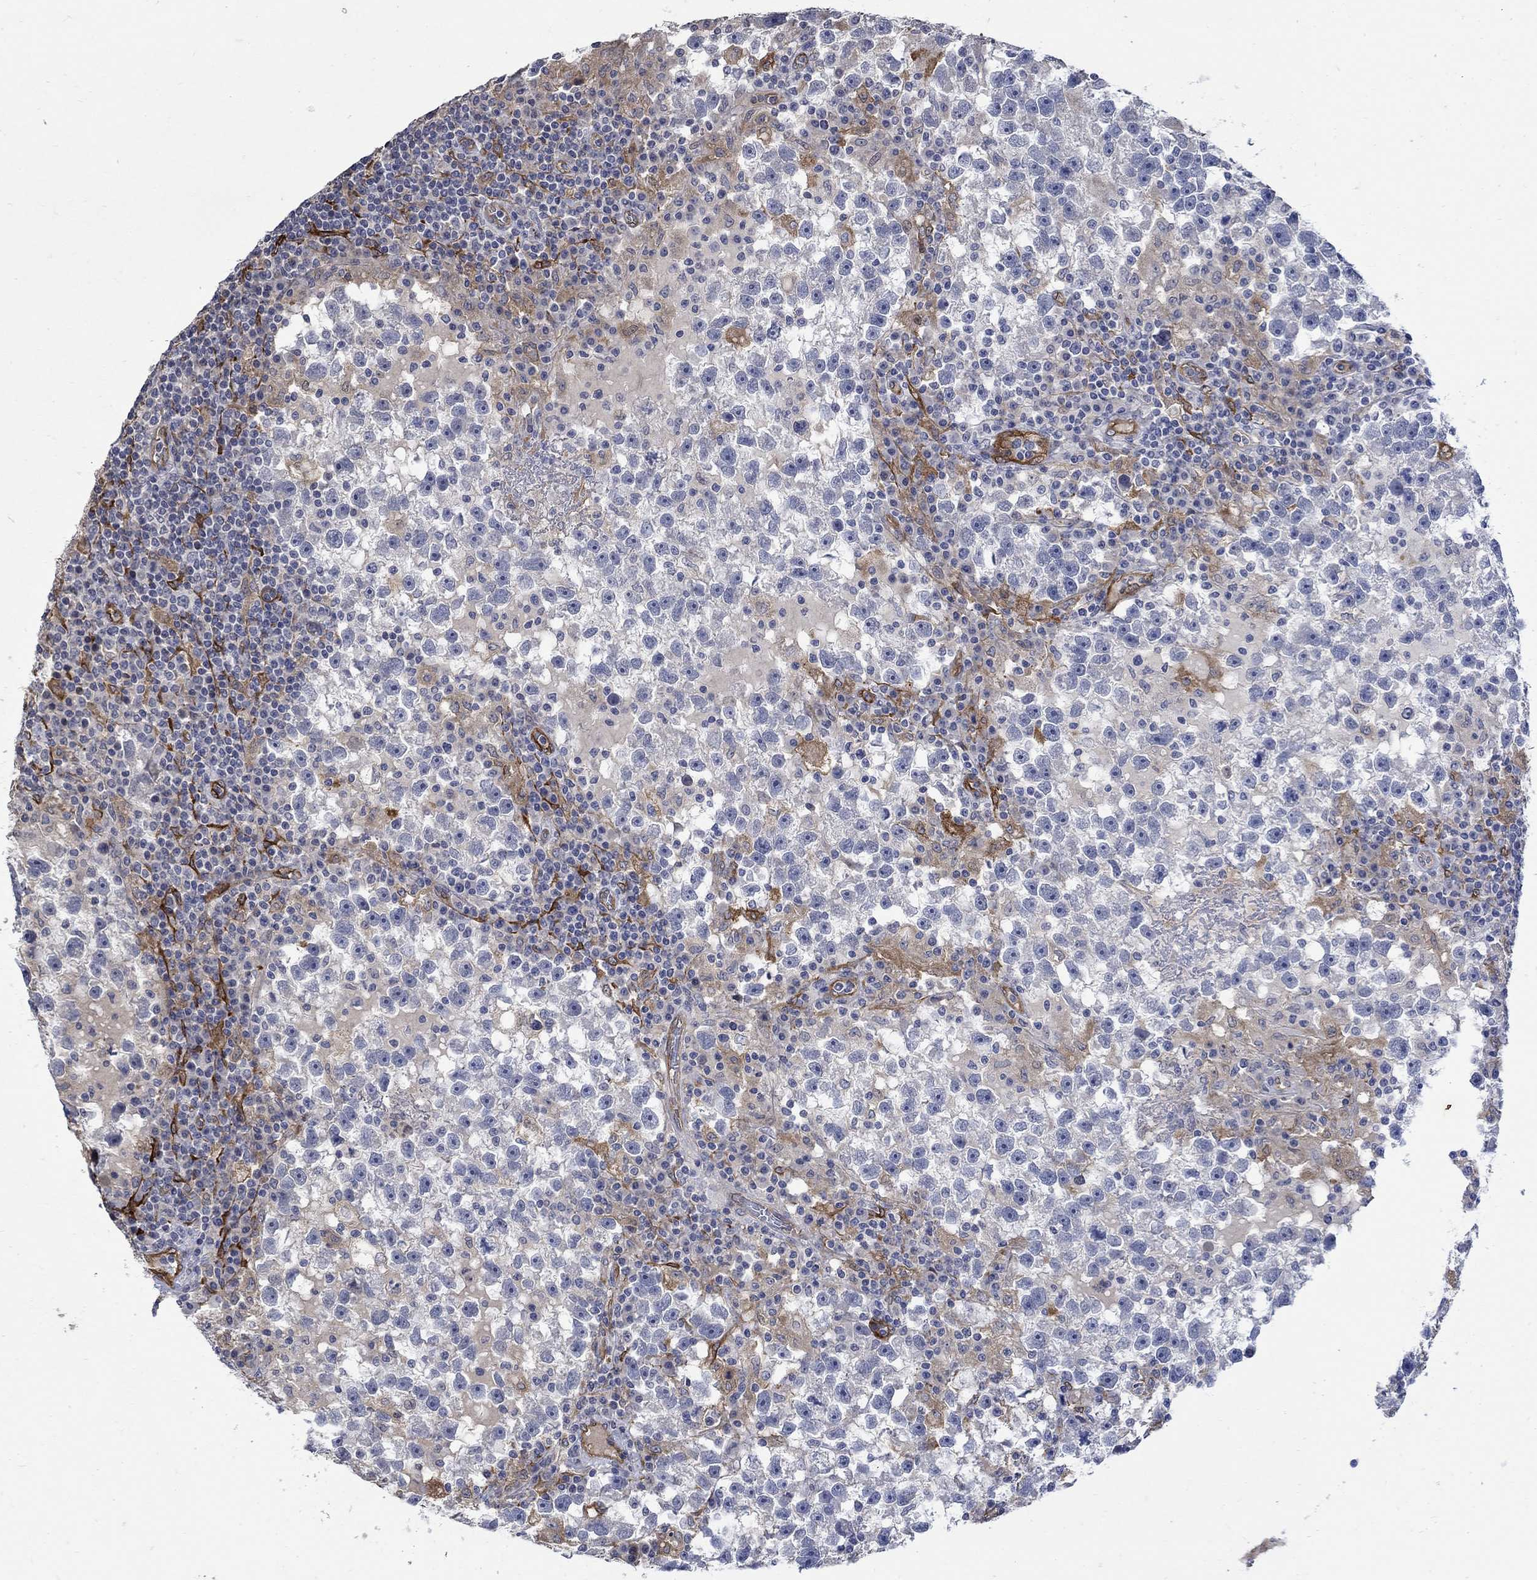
{"staining": {"intensity": "negative", "quantity": "none", "location": "none"}, "tissue": "testis cancer", "cell_type": "Tumor cells", "image_type": "cancer", "snomed": [{"axis": "morphology", "description": "Seminoma, NOS"}, {"axis": "topography", "description": "Testis"}], "caption": "Protein analysis of seminoma (testis) shows no significant staining in tumor cells. (Immunohistochemistry, brightfield microscopy, high magnification).", "gene": "TGM2", "patient": {"sex": "male", "age": 47}}